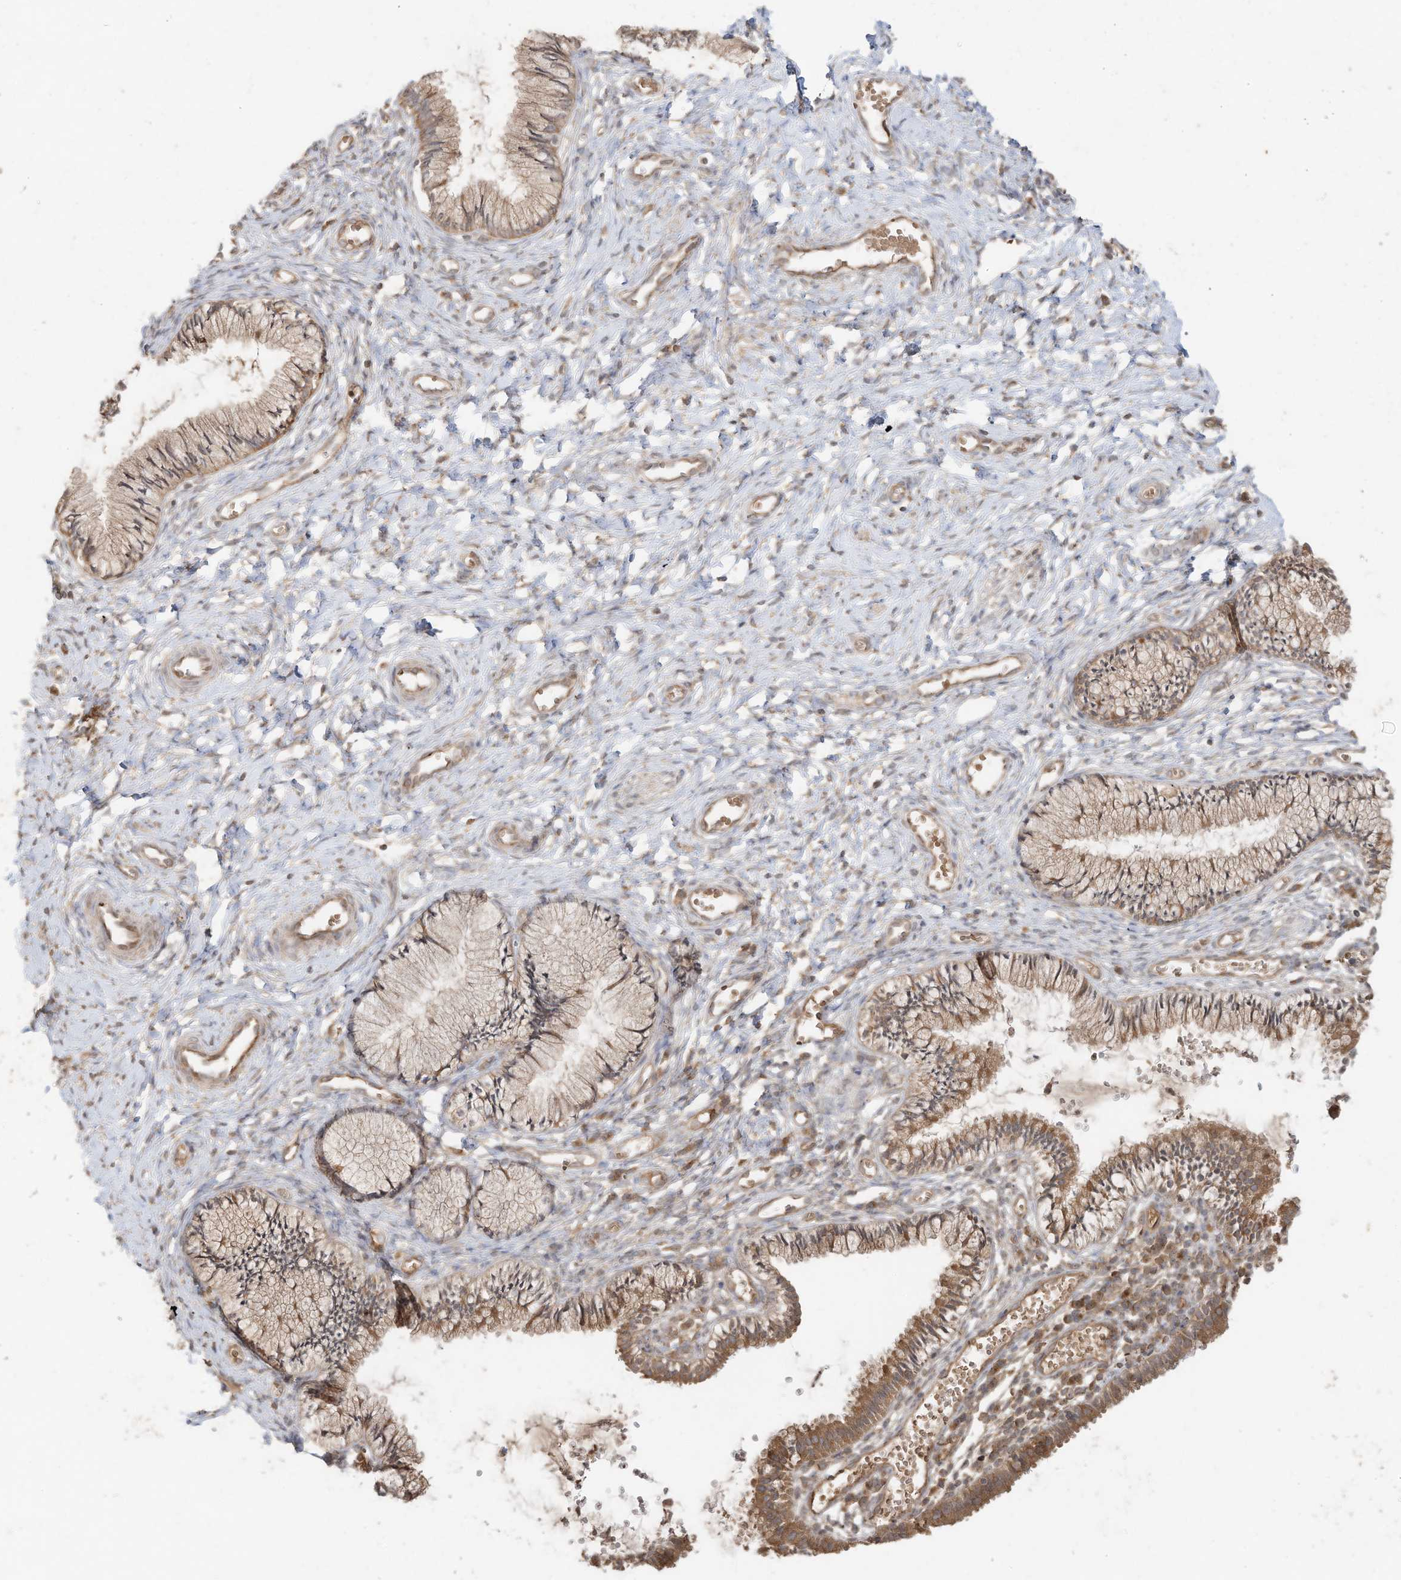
{"staining": {"intensity": "moderate", "quantity": ">75%", "location": "cytoplasmic/membranous"}, "tissue": "cervix", "cell_type": "Glandular cells", "image_type": "normal", "snomed": [{"axis": "morphology", "description": "Normal tissue, NOS"}, {"axis": "topography", "description": "Cervix"}], "caption": "A brown stain shows moderate cytoplasmic/membranous expression of a protein in glandular cells of unremarkable human cervix. The protein of interest is shown in brown color, while the nuclei are stained blue.", "gene": "DYNC1I2", "patient": {"sex": "female", "age": 27}}